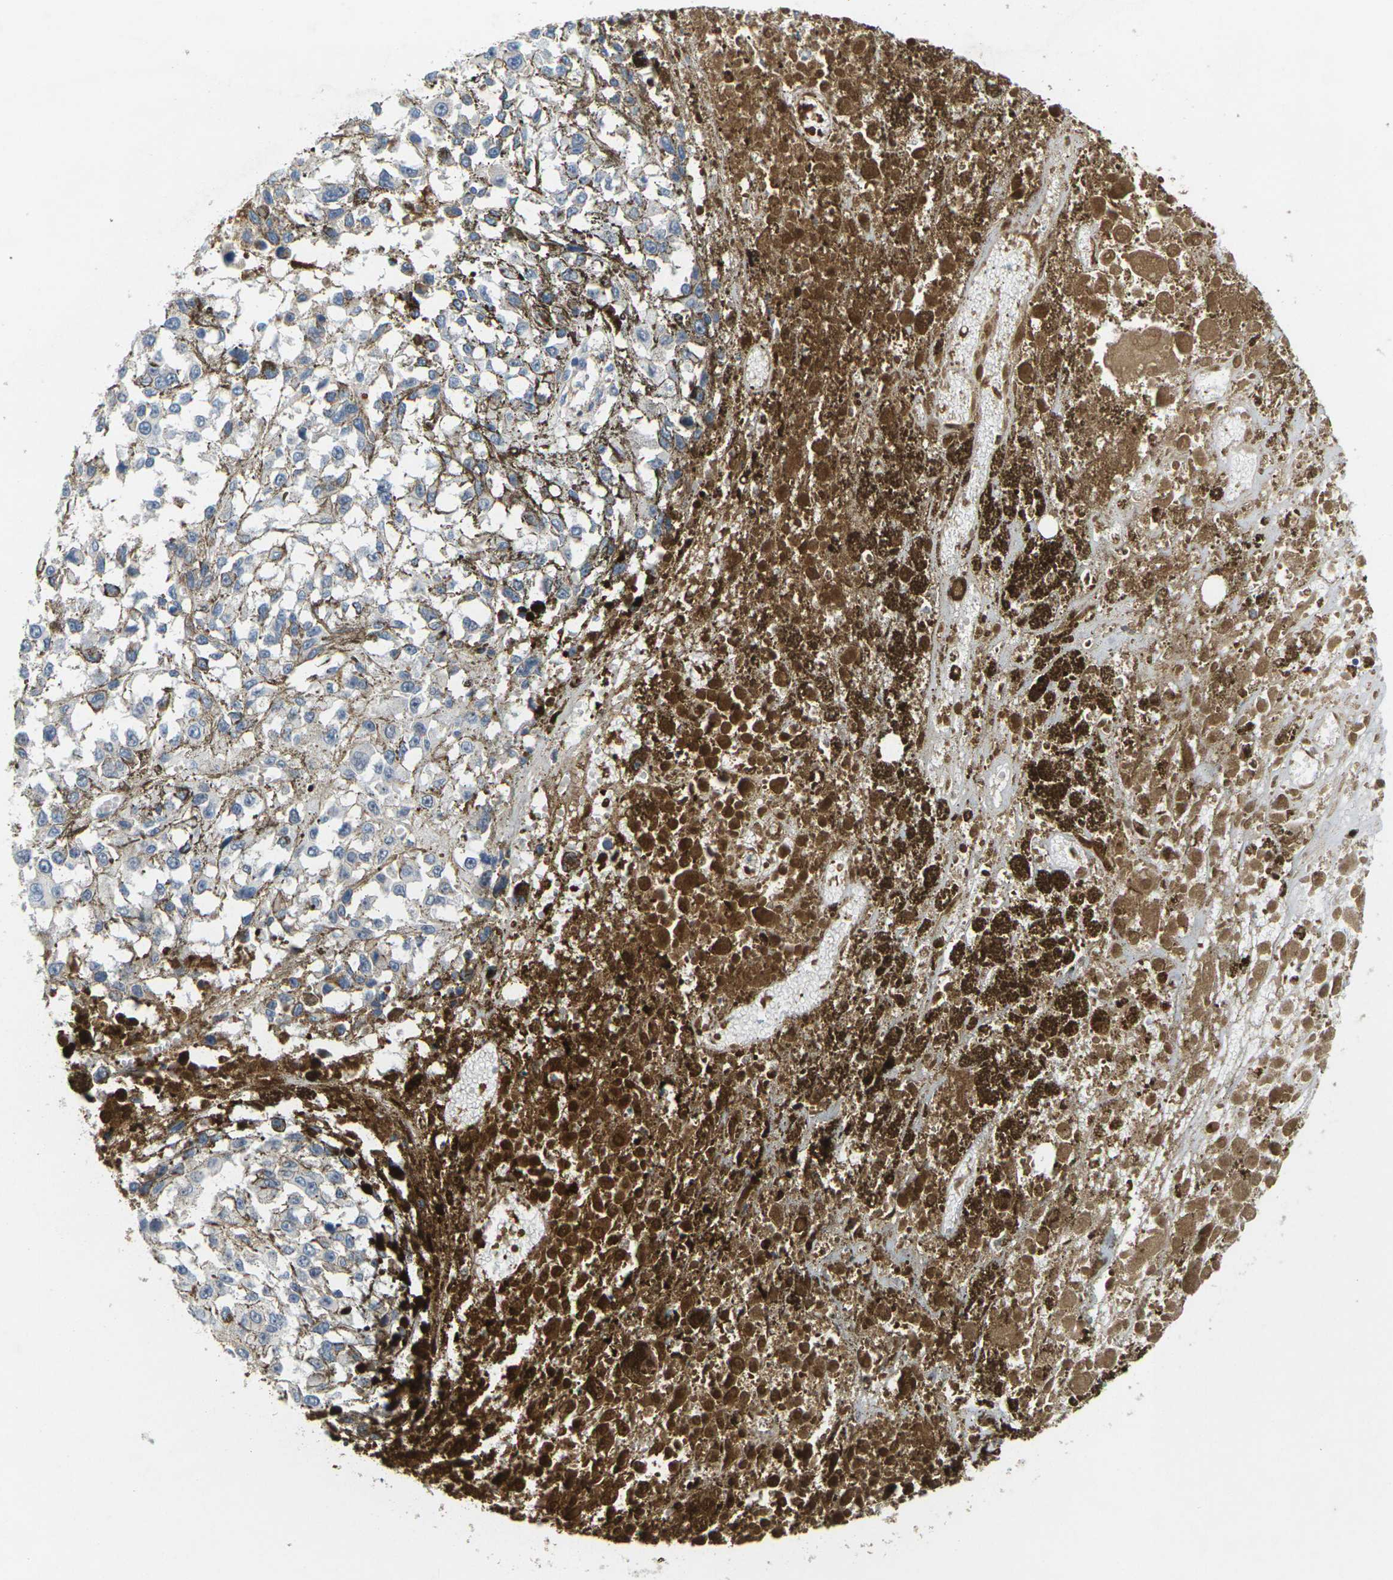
{"staining": {"intensity": "negative", "quantity": "none", "location": "none"}, "tissue": "melanoma", "cell_type": "Tumor cells", "image_type": "cancer", "snomed": [{"axis": "morphology", "description": "Malignant melanoma, Metastatic site"}, {"axis": "topography", "description": "Lymph node"}], "caption": "Protein analysis of melanoma displays no significant expression in tumor cells.", "gene": "C1QC", "patient": {"sex": "male", "age": 59}}